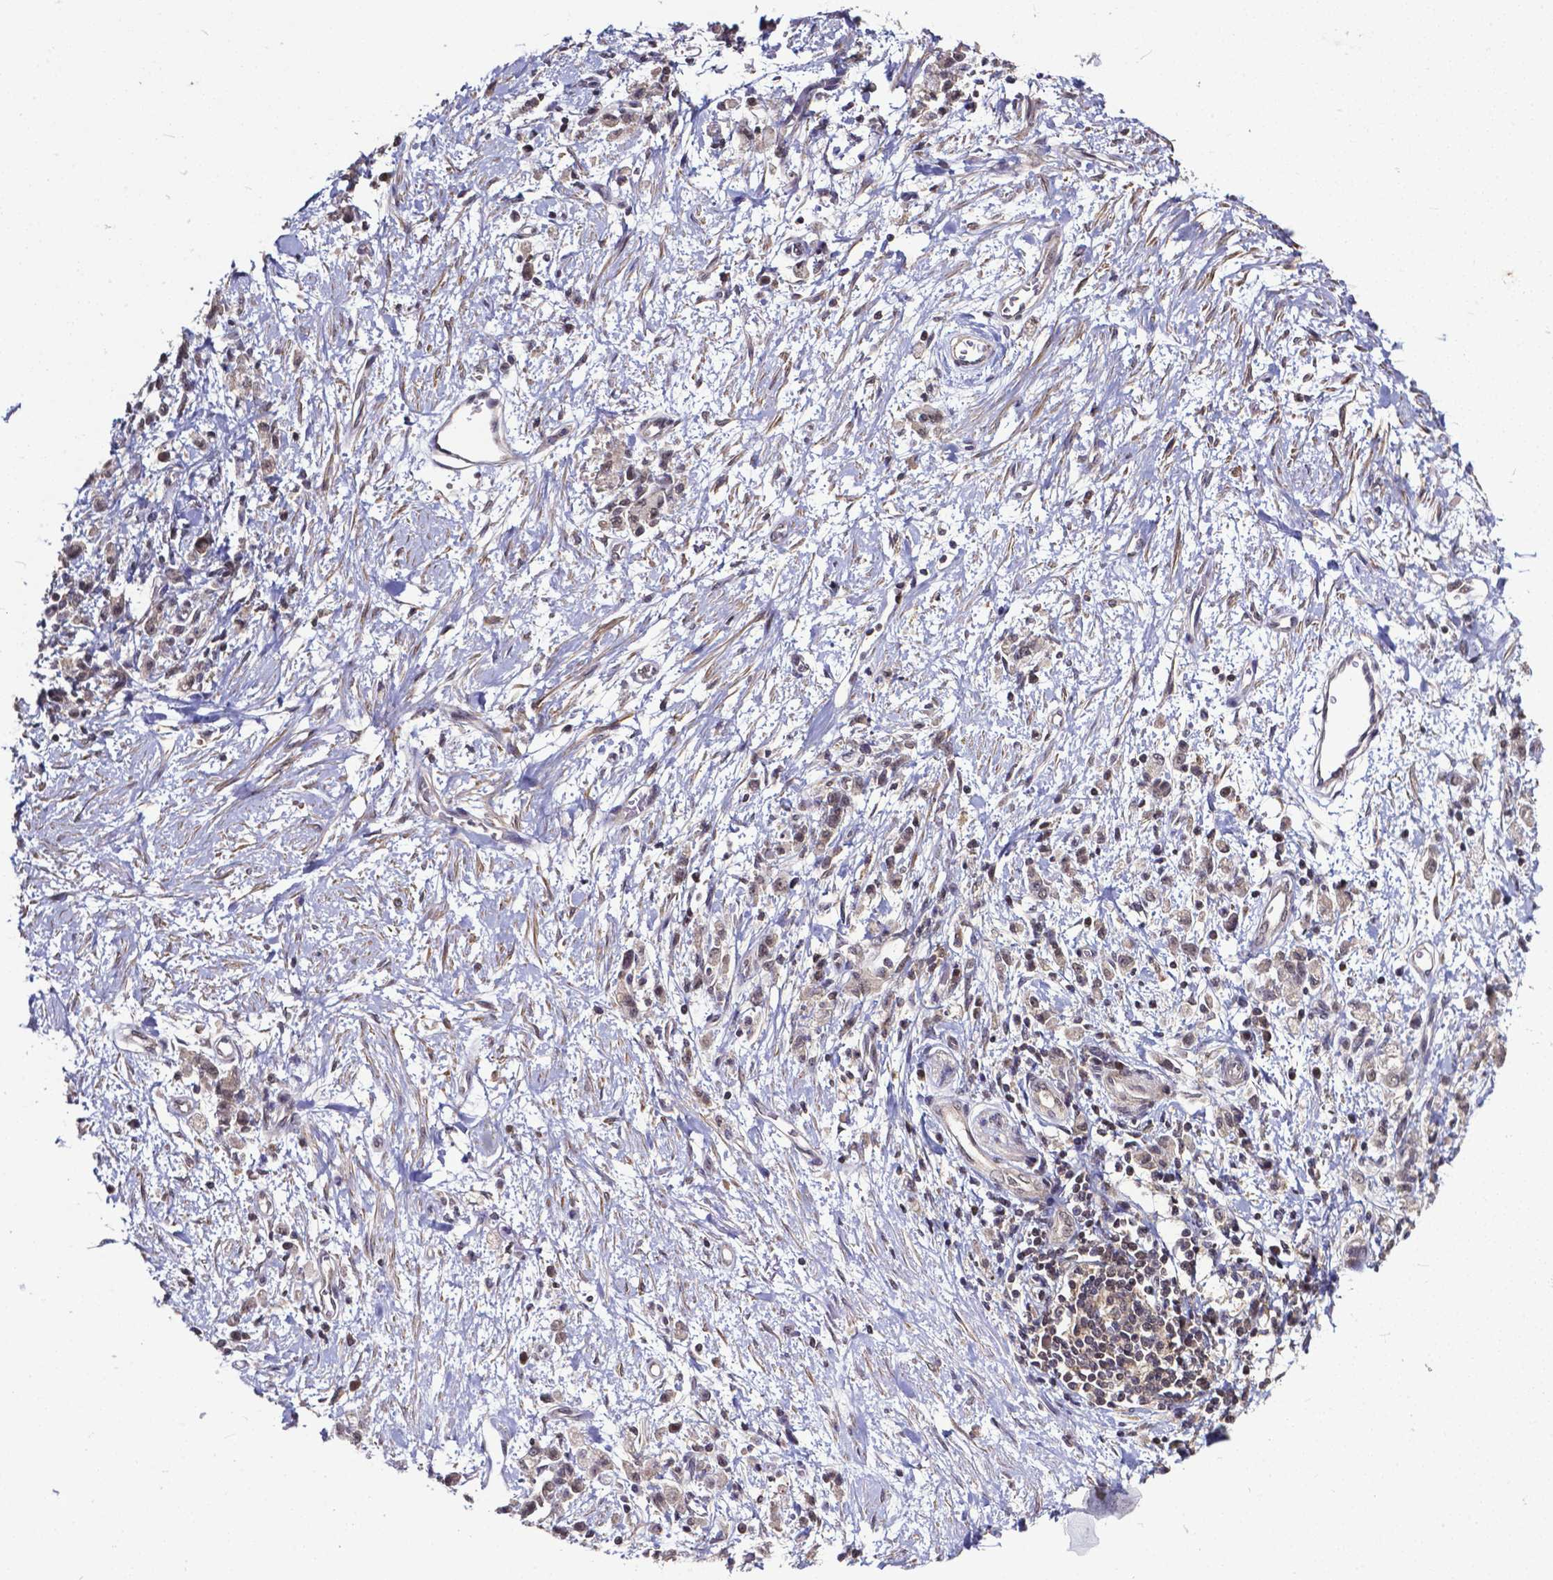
{"staining": {"intensity": "weak", "quantity": "<25%", "location": "nuclear"}, "tissue": "stomach cancer", "cell_type": "Tumor cells", "image_type": "cancer", "snomed": [{"axis": "morphology", "description": "Adenocarcinoma, NOS"}, {"axis": "topography", "description": "Stomach"}], "caption": "Tumor cells are negative for protein expression in human stomach cancer (adenocarcinoma). (DAB IHC visualized using brightfield microscopy, high magnification).", "gene": "OTUB1", "patient": {"sex": "male", "age": 77}}